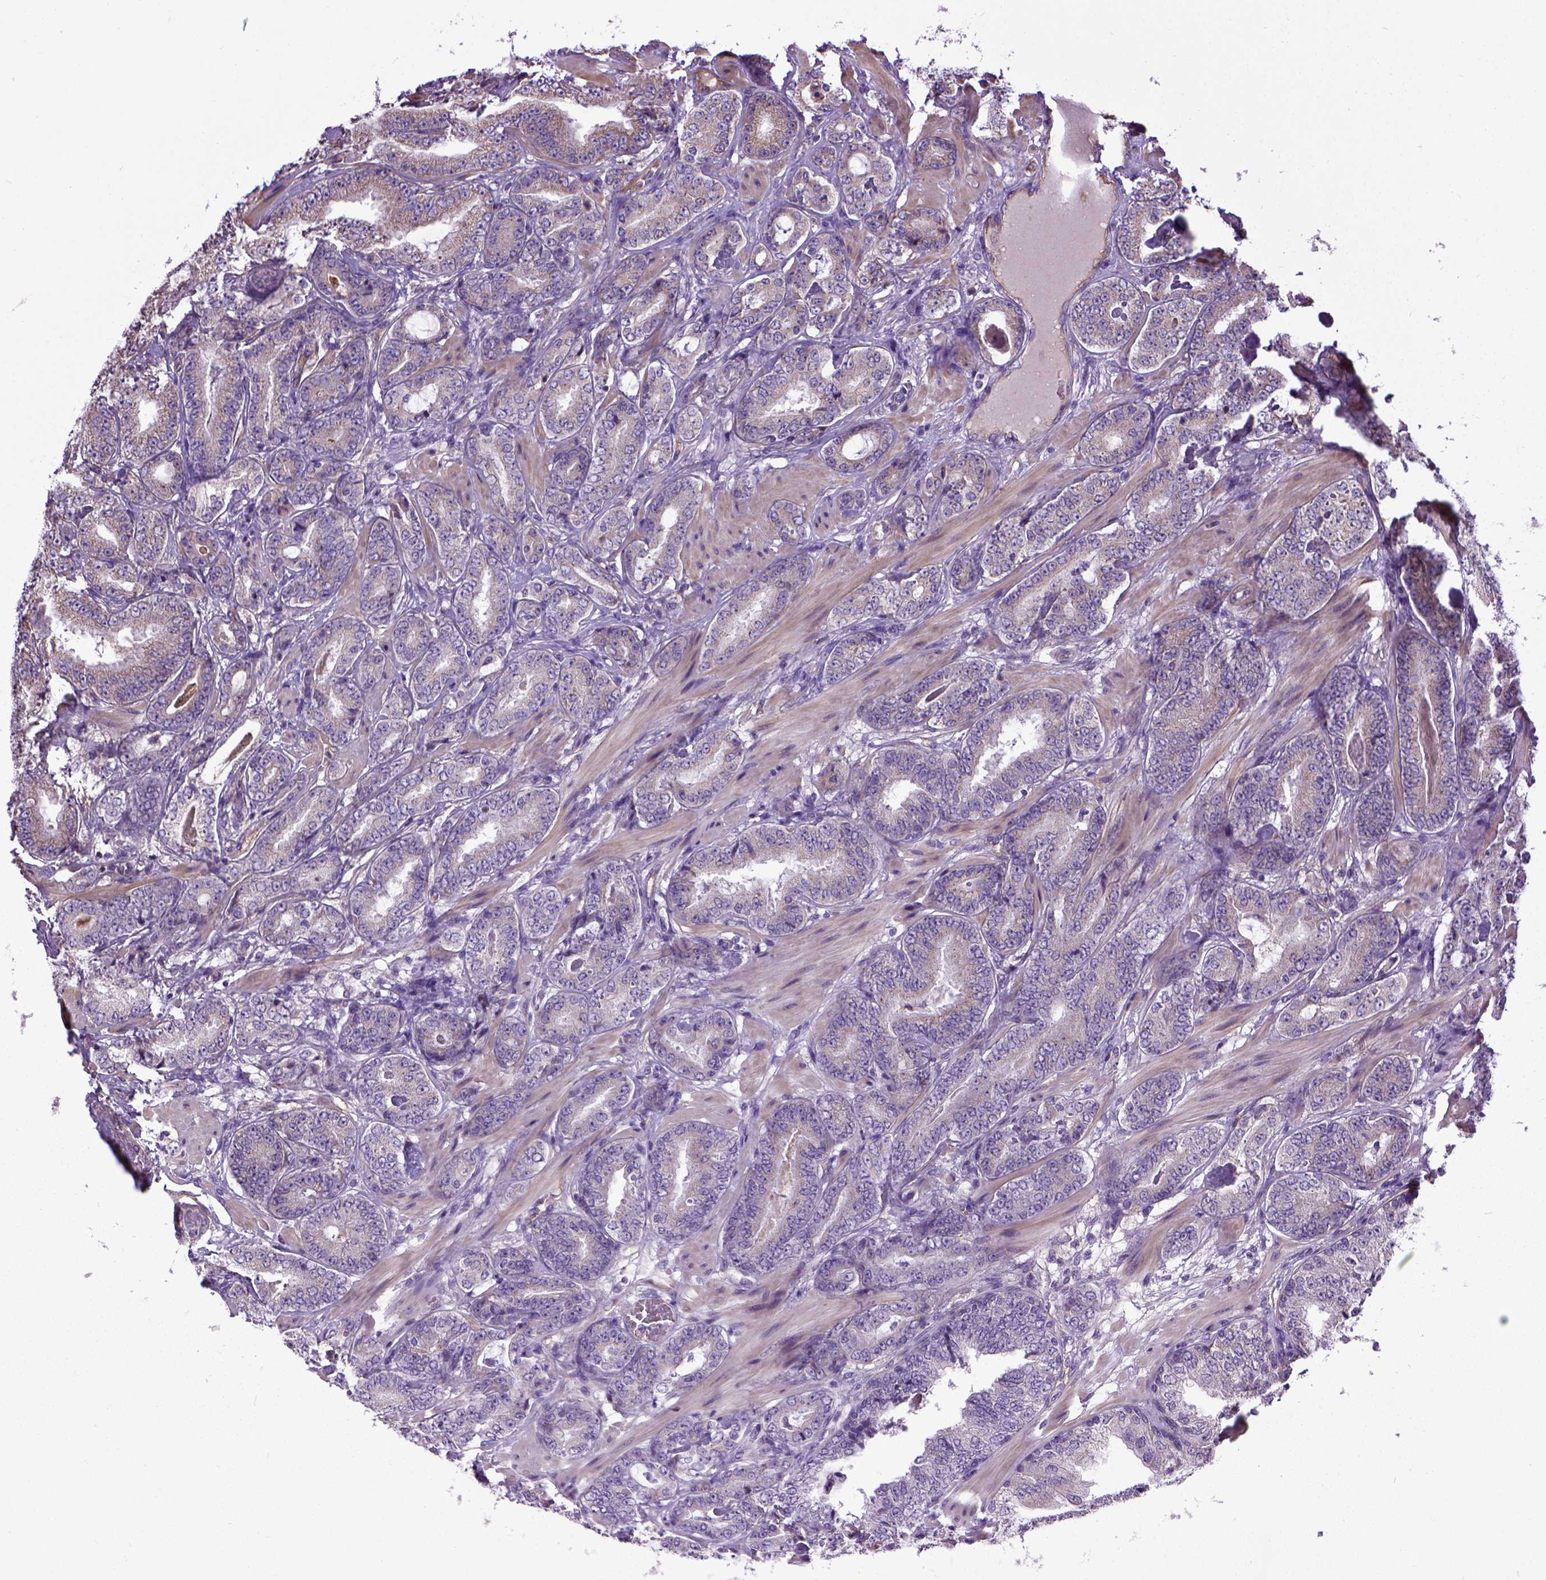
{"staining": {"intensity": "weak", "quantity": "25%-75%", "location": "cytoplasmic/membranous"}, "tissue": "prostate cancer", "cell_type": "Tumor cells", "image_type": "cancer", "snomed": [{"axis": "morphology", "description": "Adenocarcinoma, Low grade"}, {"axis": "topography", "description": "Prostate"}], "caption": "IHC (DAB) staining of prostate cancer reveals weak cytoplasmic/membranous protein positivity in approximately 25%-75% of tumor cells. The staining was performed using DAB to visualize the protein expression in brown, while the nuclei were stained in blue with hematoxylin (Magnification: 20x).", "gene": "ENG", "patient": {"sex": "male", "age": 60}}